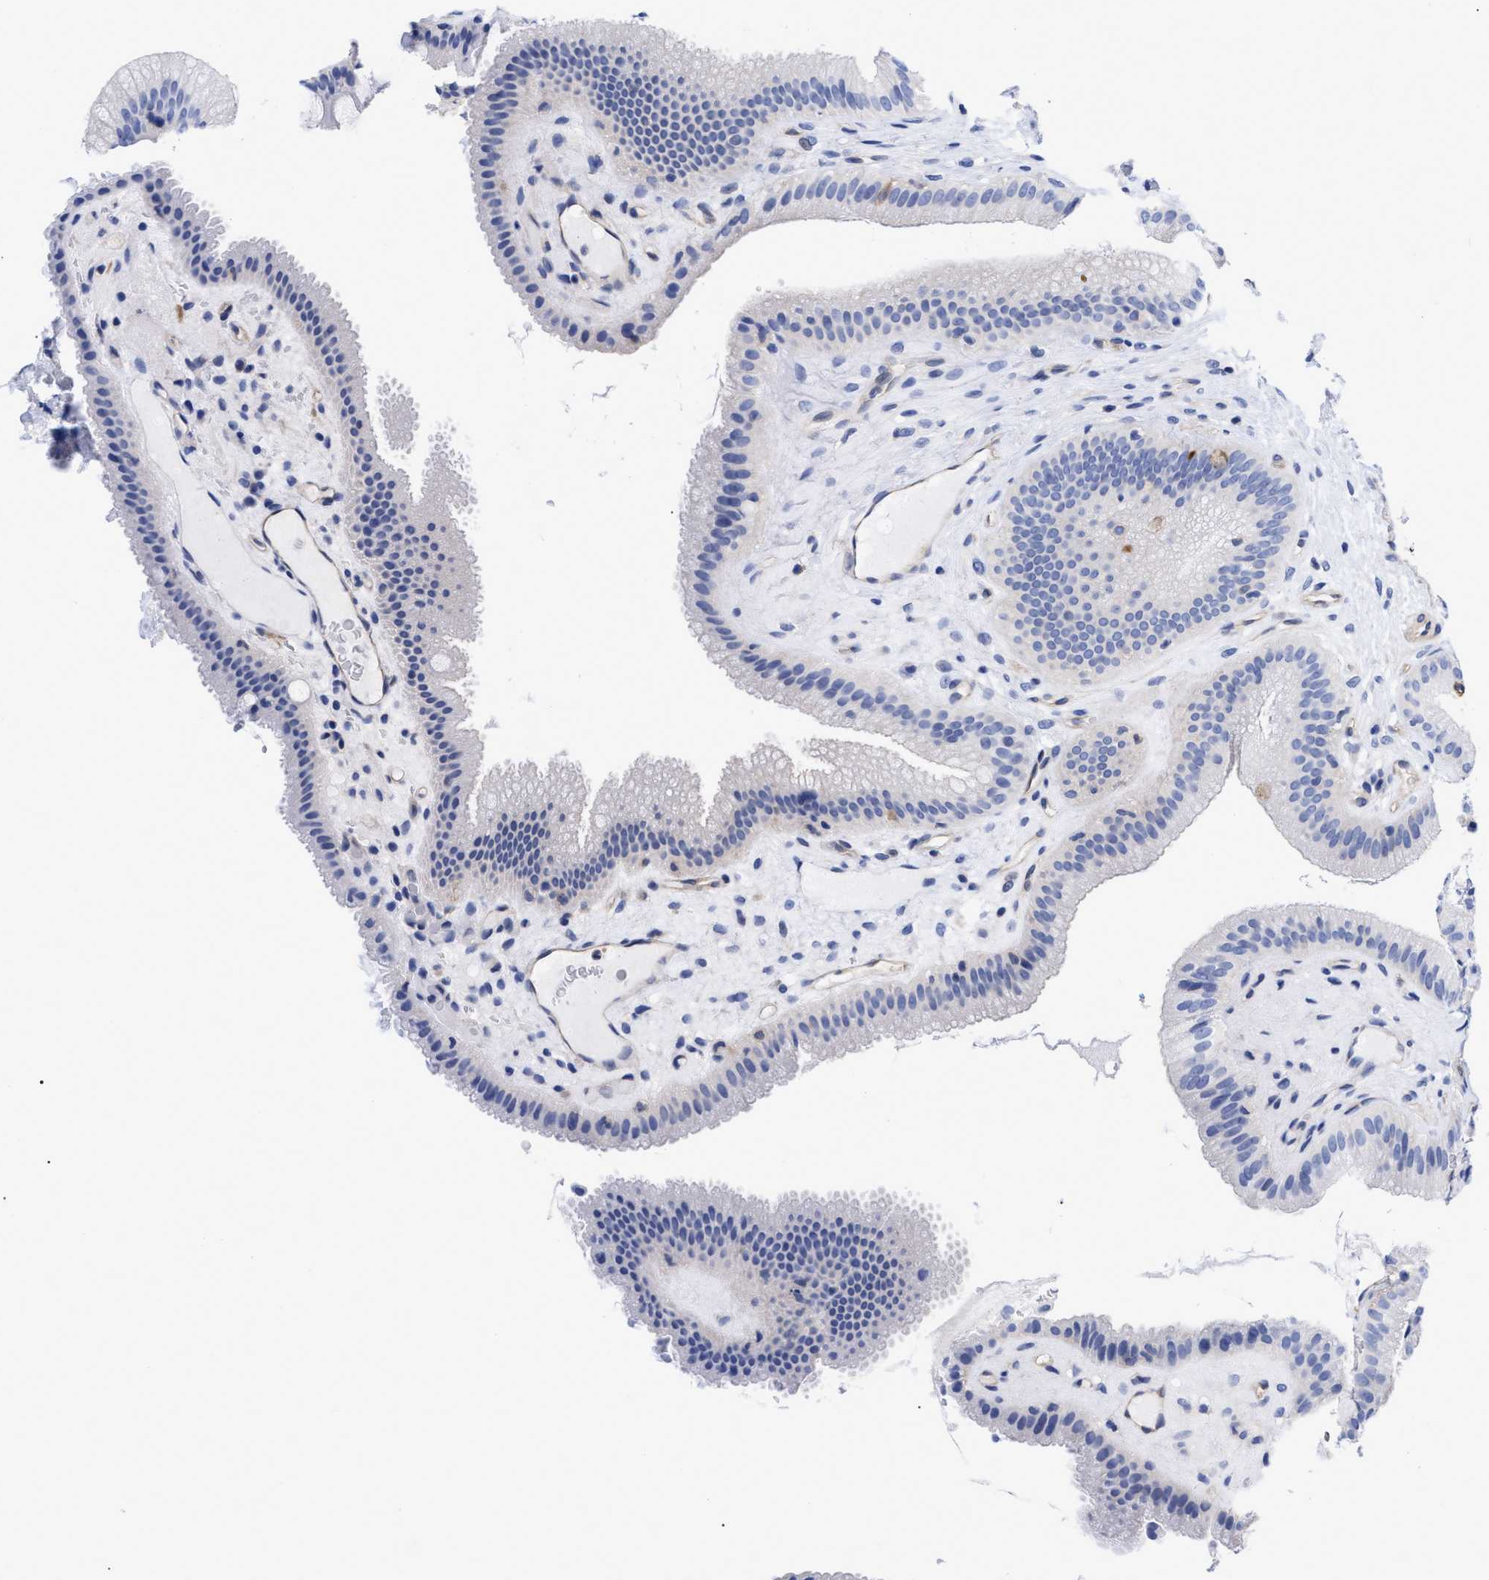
{"staining": {"intensity": "negative", "quantity": "none", "location": "none"}, "tissue": "gallbladder", "cell_type": "Glandular cells", "image_type": "normal", "snomed": [{"axis": "morphology", "description": "Normal tissue, NOS"}, {"axis": "topography", "description": "Gallbladder"}], "caption": "DAB (3,3'-diaminobenzidine) immunohistochemical staining of benign human gallbladder displays no significant staining in glandular cells.", "gene": "IRAG2", "patient": {"sex": "male", "age": 49}}